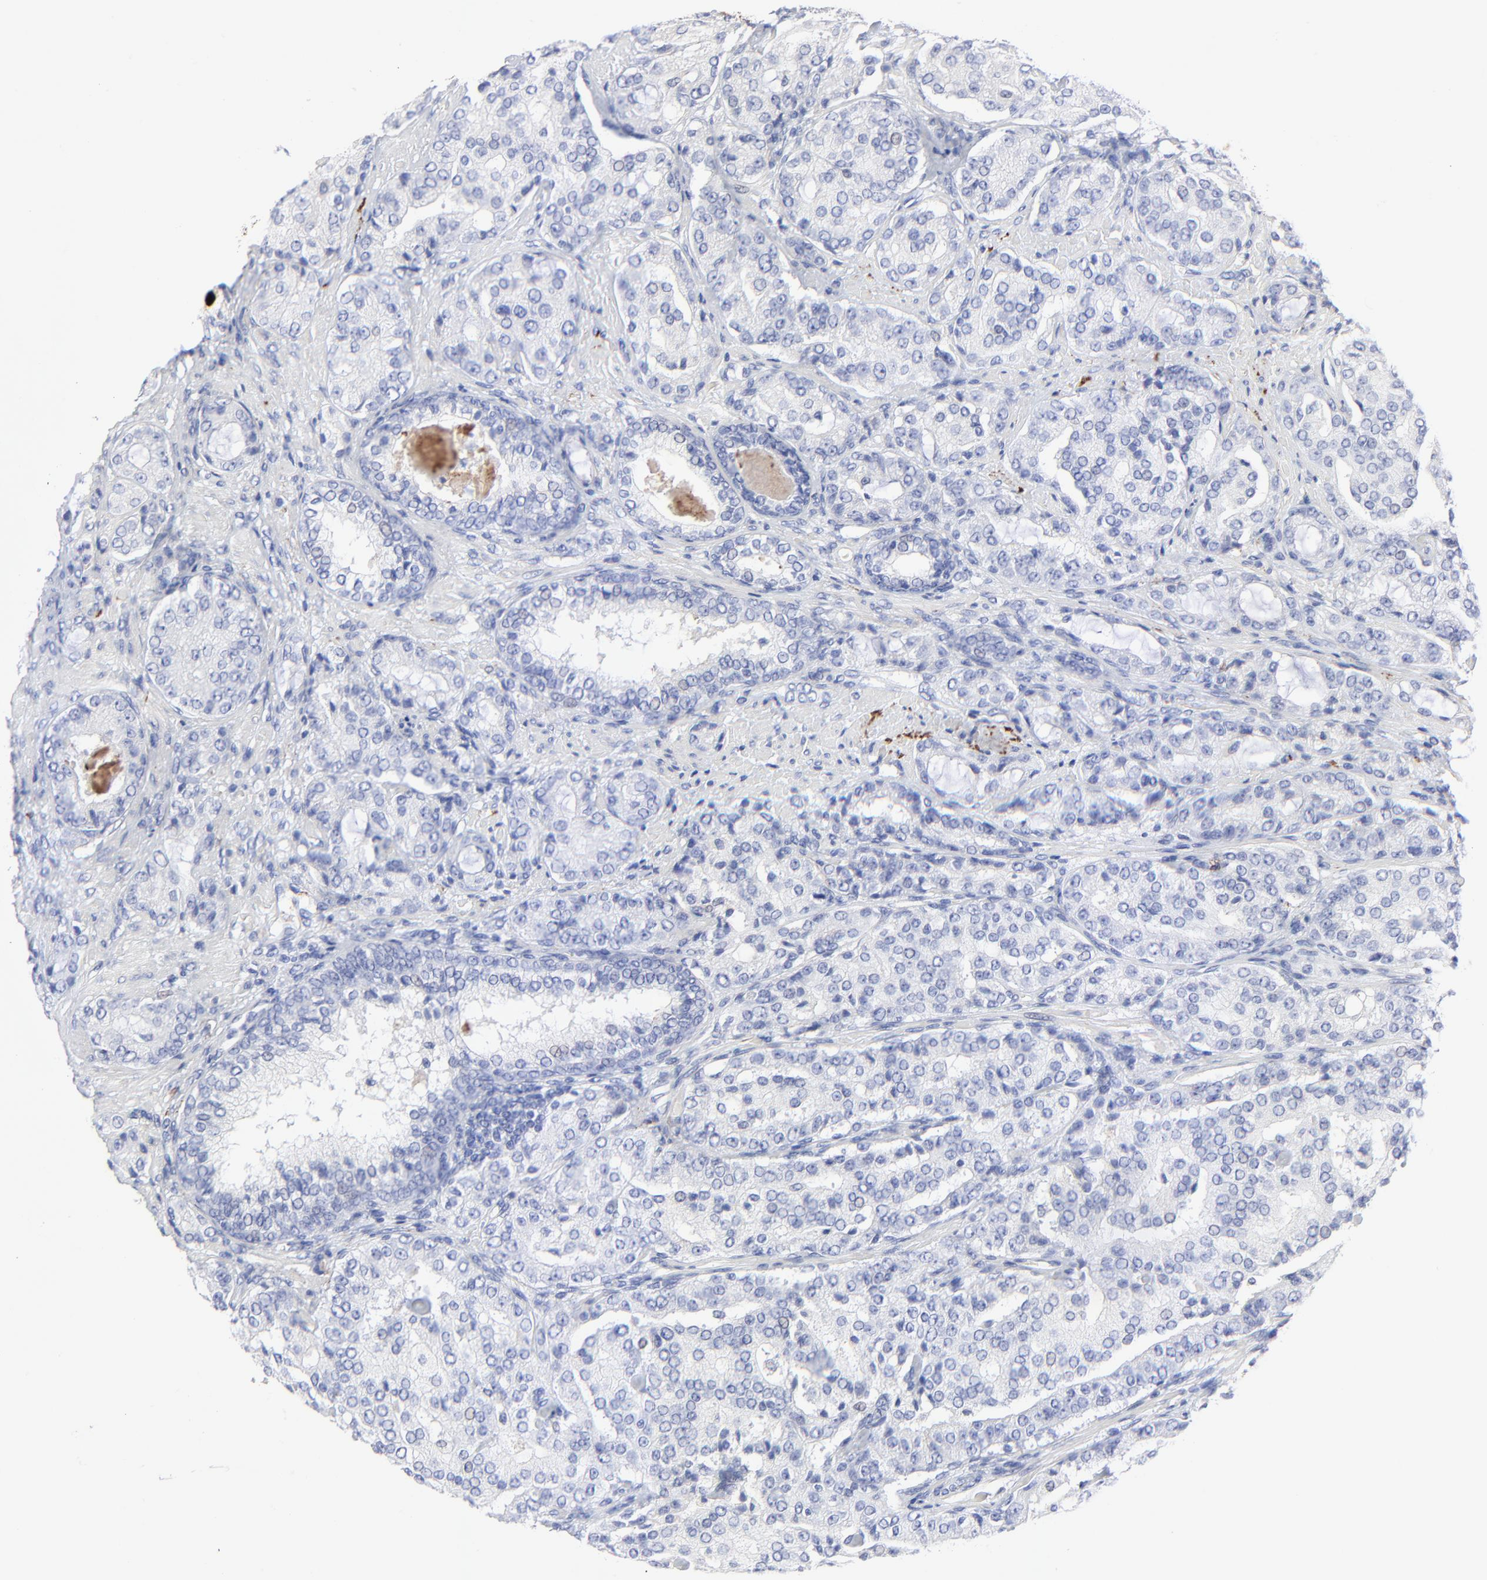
{"staining": {"intensity": "negative", "quantity": "none", "location": "none"}, "tissue": "prostate cancer", "cell_type": "Tumor cells", "image_type": "cancer", "snomed": [{"axis": "morphology", "description": "Adenocarcinoma, High grade"}, {"axis": "topography", "description": "Prostate"}], "caption": "Adenocarcinoma (high-grade) (prostate) stained for a protein using IHC exhibits no staining tumor cells.", "gene": "FBLN2", "patient": {"sex": "male", "age": 72}}